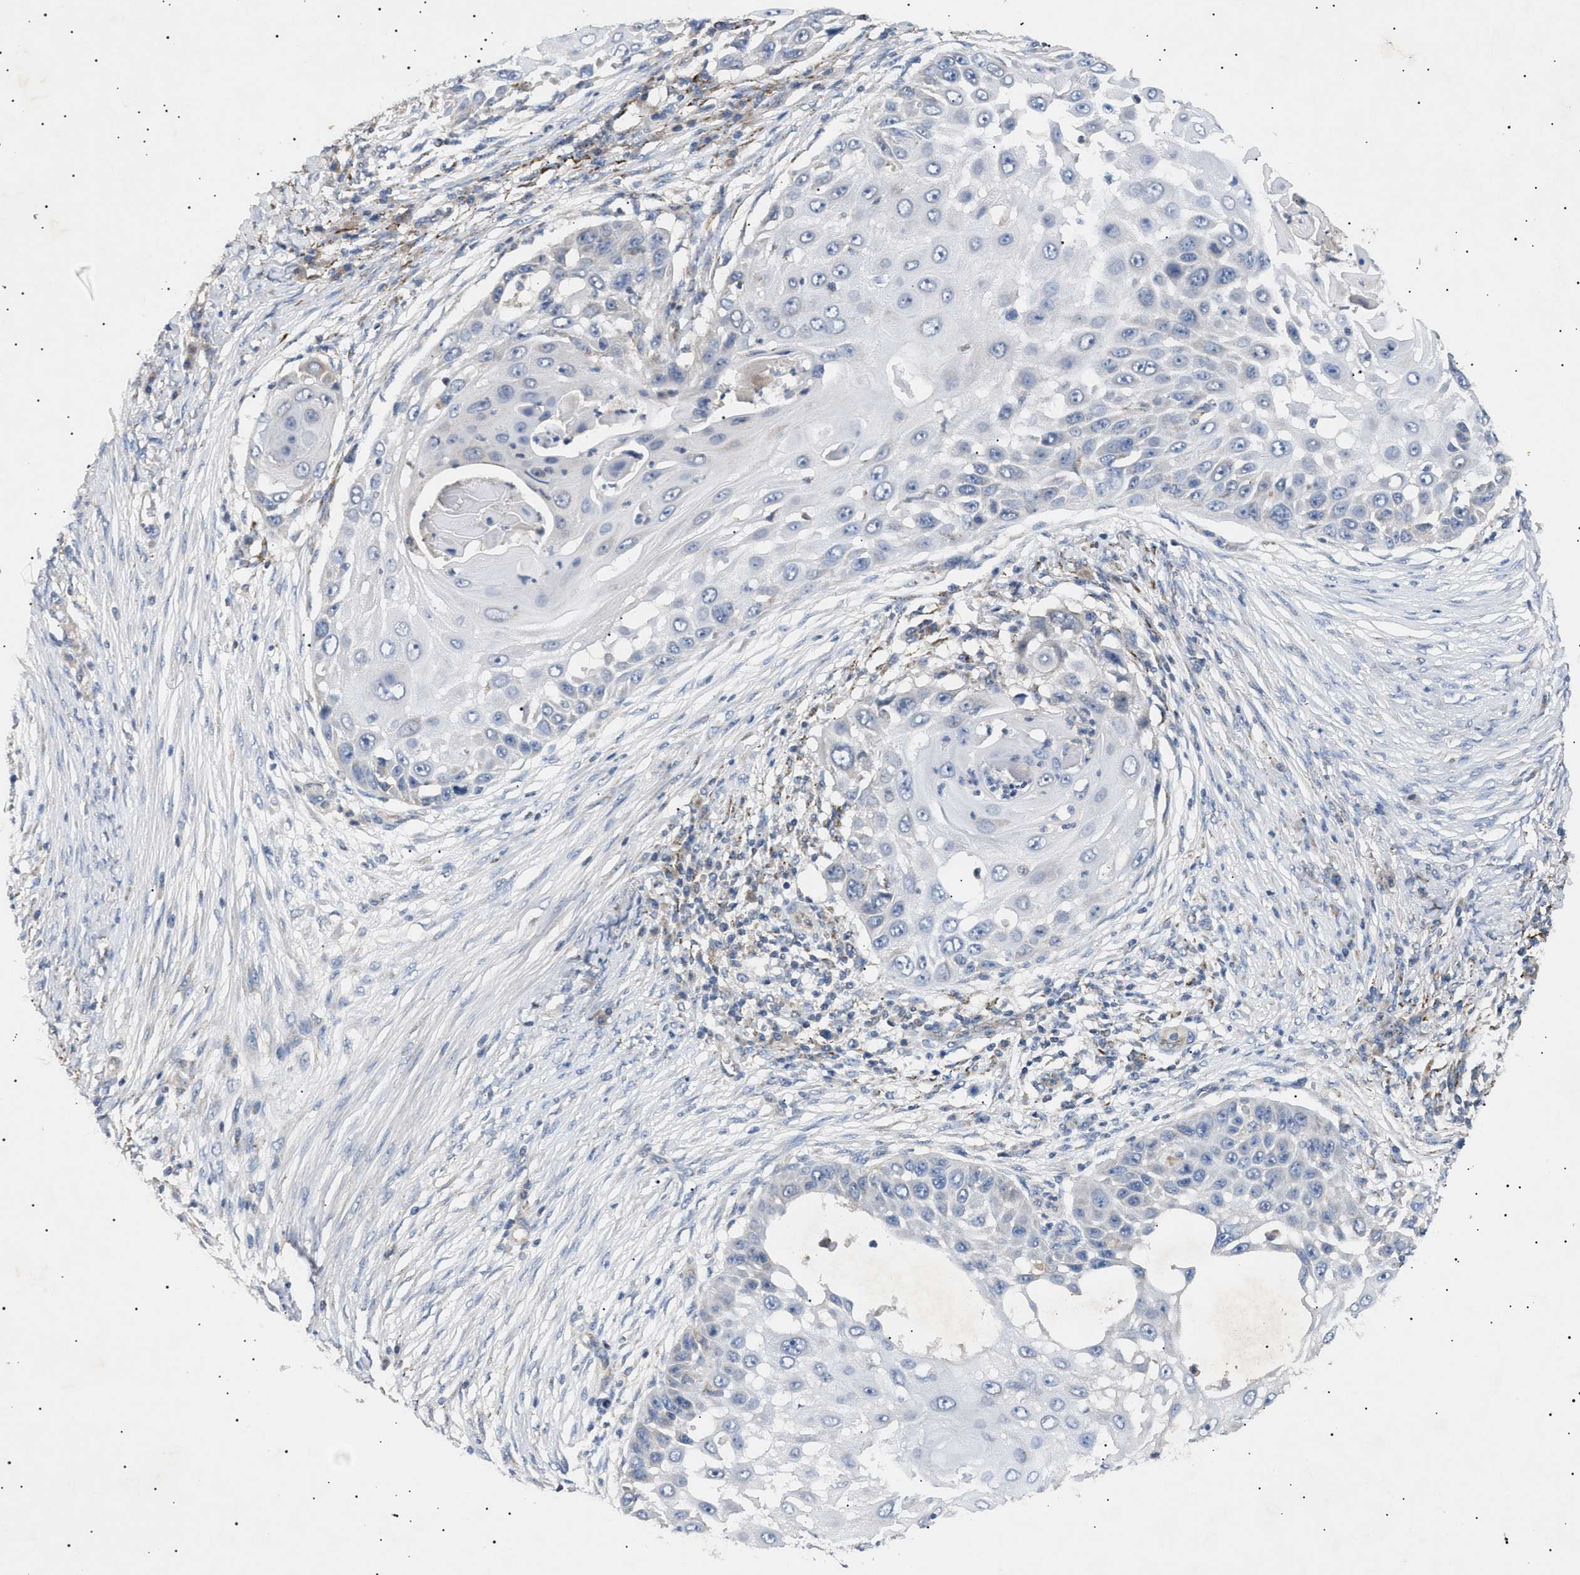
{"staining": {"intensity": "negative", "quantity": "none", "location": "none"}, "tissue": "skin cancer", "cell_type": "Tumor cells", "image_type": "cancer", "snomed": [{"axis": "morphology", "description": "Squamous cell carcinoma, NOS"}, {"axis": "topography", "description": "Skin"}], "caption": "Skin cancer (squamous cell carcinoma) was stained to show a protein in brown. There is no significant expression in tumor cells. (IHC, brightfield microscopy, high magnification).", "gene": "SIRT5", "patient": {"sex": "female", "age": 44}}